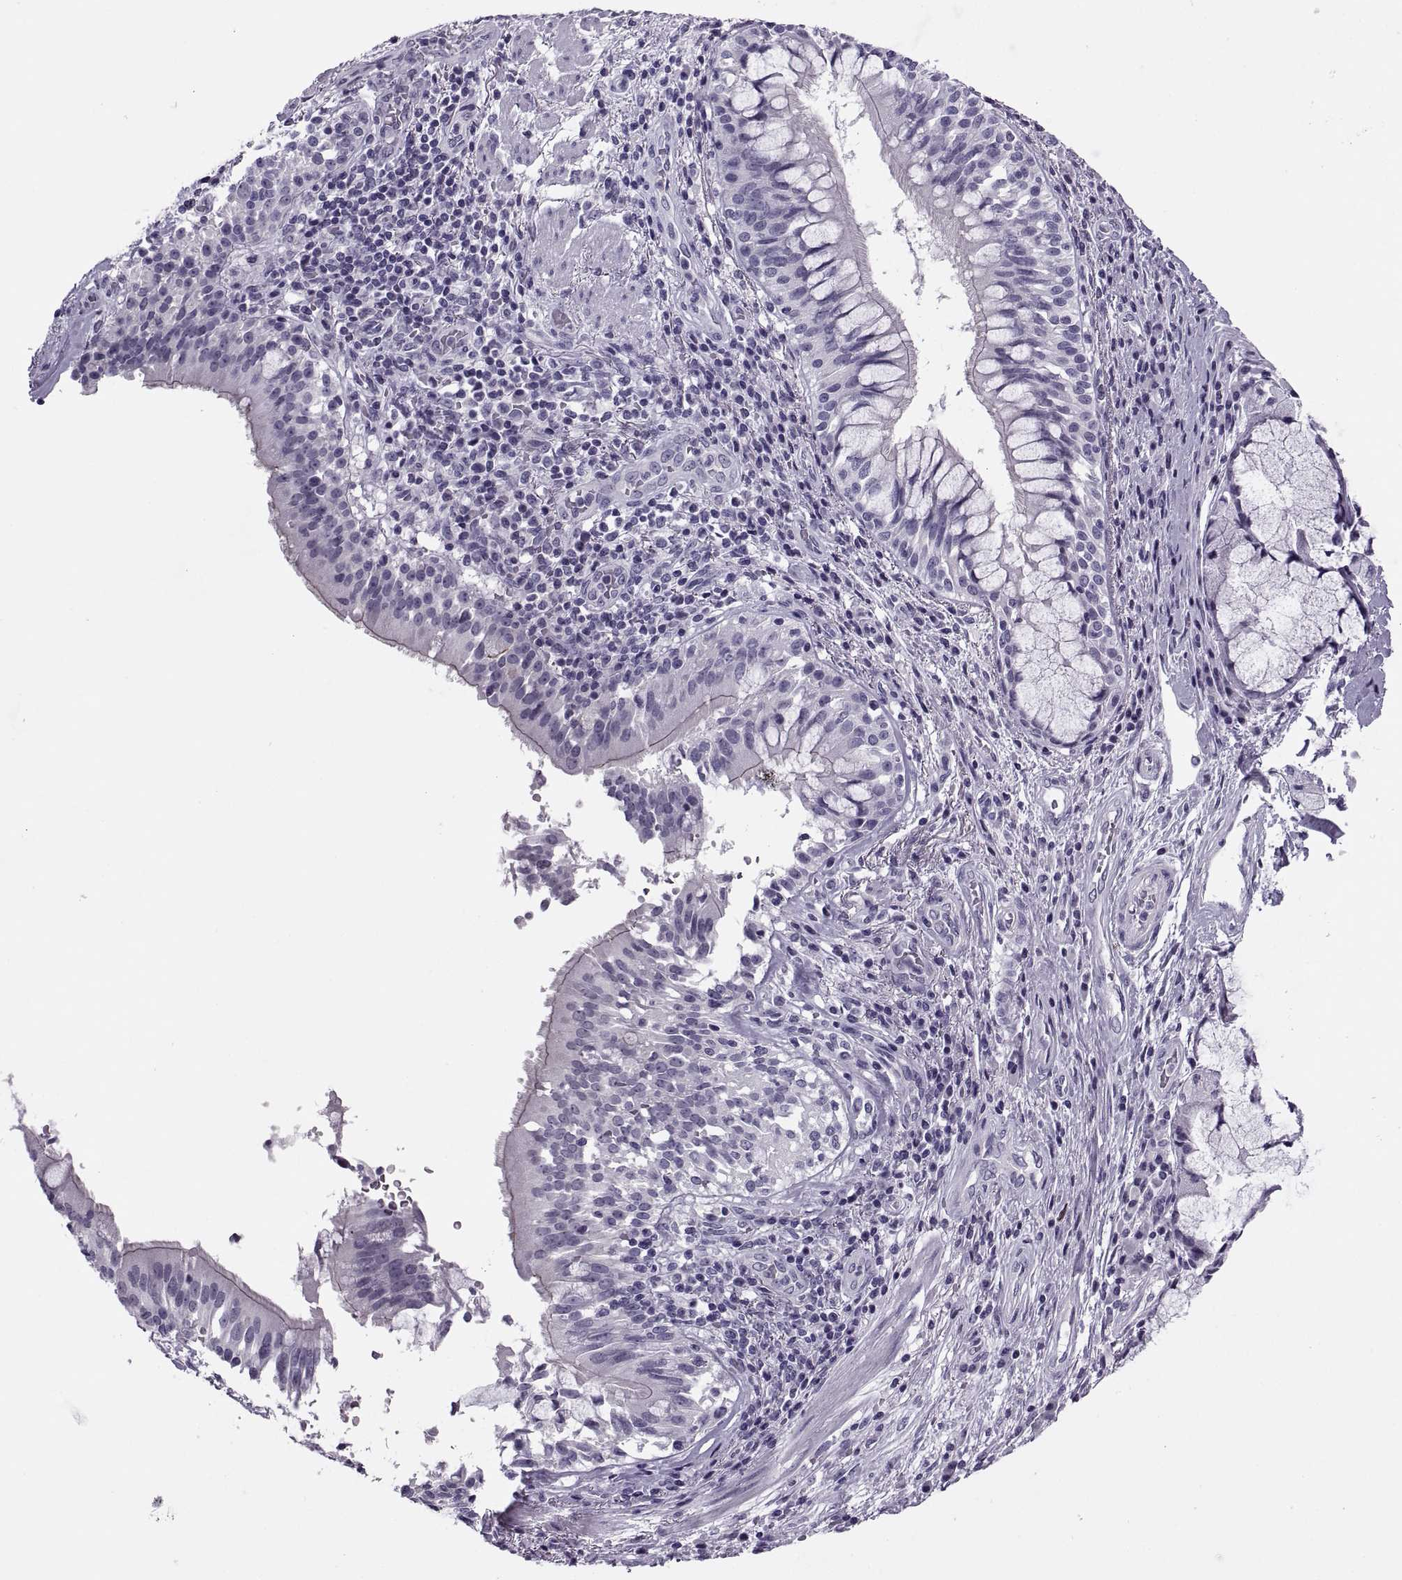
{"staining": {"intensity": "negative", "quantity": "none", "location": "none"}, "tissue": "lung cancer", "cell_type": "Tumor cells", "image_type": "cancer", "snomed": [{"axis": "morphology", "description": "Normal tissue, NOS"}, {"axis": "morphology", "description": "Squamous cell carcinoma, NOS"}, {"axis": "topography", "description": "Bronchus"}, {"axis": "topography", "description": "Lung"}], "caption": "The photomicrograph reveals no significant positivity in tumor cells of lung cancer. Nuclei are stained in blue.", "gene": "SYNGR4", "patient": {"sex": "male", "age": 64}}